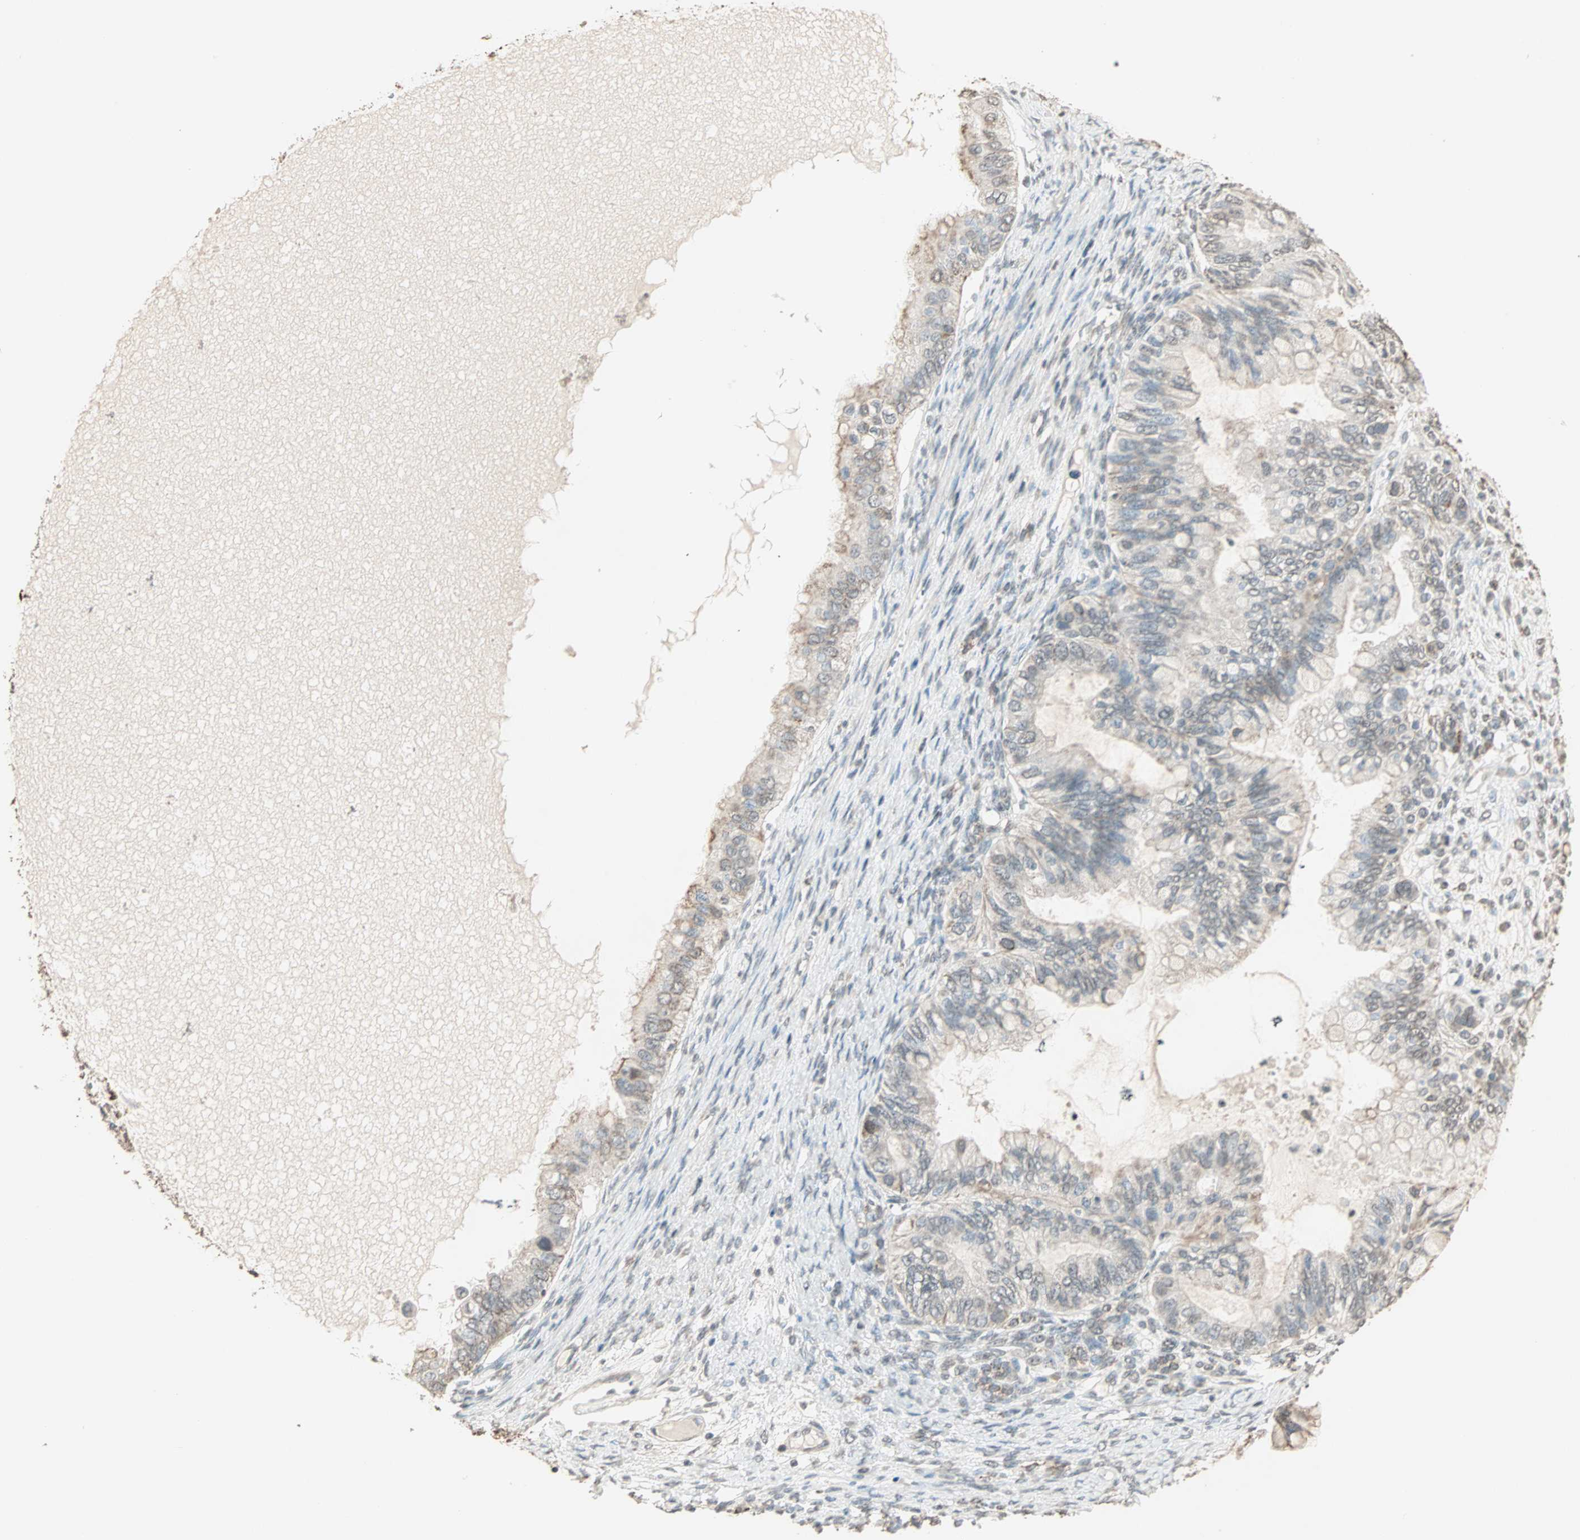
{"staining": {"intensity": "weak", "quantity": "25%-75%", "location": "cytoplasmic/membranous"}, "tissue": "ovarian cancer", "cell_type": "Tumor cells", "image_type": "cancer", "snomed": [{"axis": "morphology", "description": "Cystadenocarcinoma, mucinous, NOS"}, {"axis": "topography", "description": "Ovary"}], "caption": "IHC staining of ovarian cancer (mucinous cystadenocarcinoma), which shows low levels of weak cytoplasmic/membranous staining in approximately 25%-75% of tumor cells indicating weak cytoplasmic/membranous protein expression. The staining was performed using DAB (brown) for protein detection and nuclei were counterstained in hematoxylin (blue).", "gene": "PRELID1", "patient": {"sex": "female", "age": 80}}